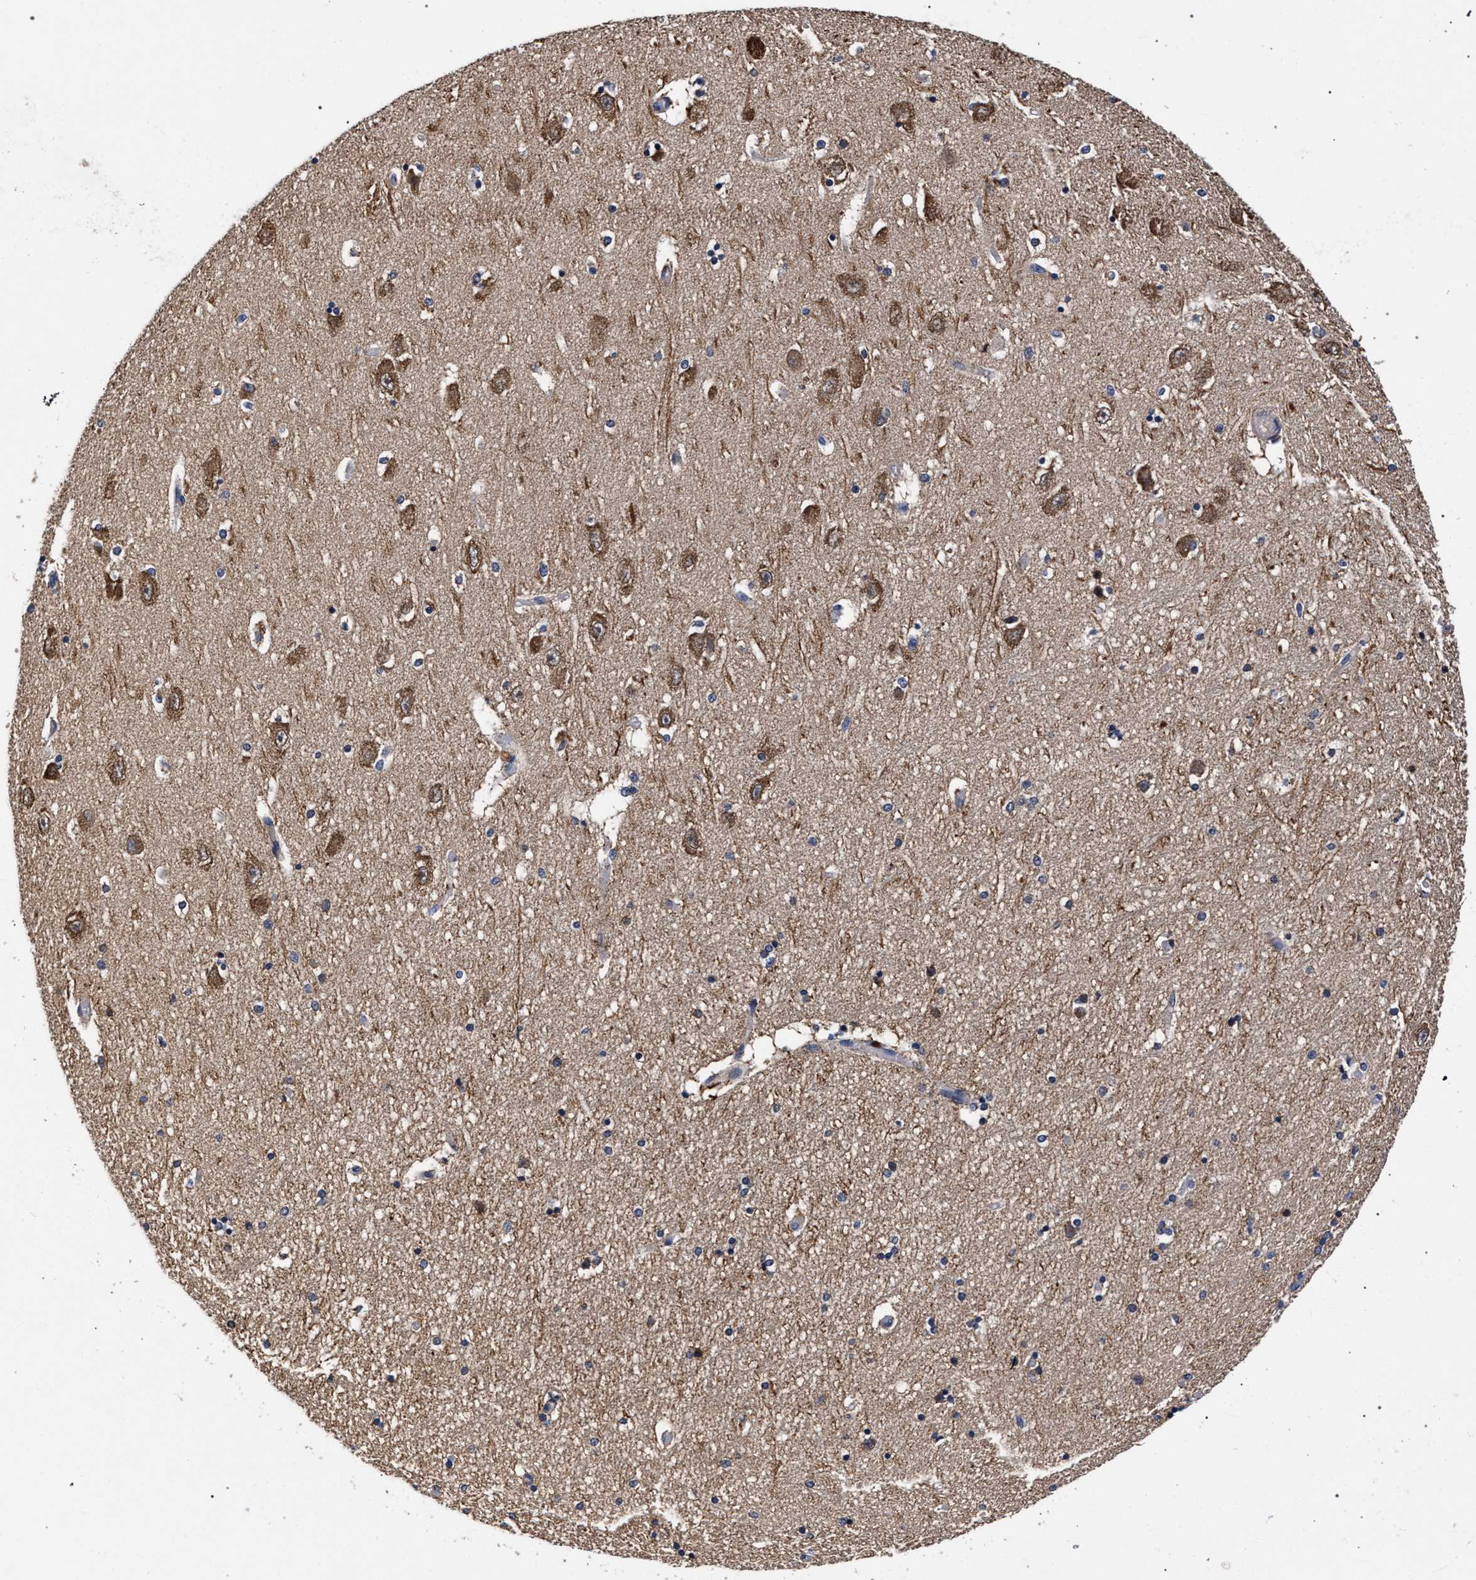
{"staining": {"intensity": "moderate", "quantity": "<25%", "location": "cytoplasmic/membranous"}, "tissue": "hippocampus", "cell_type": "Glial cells", "image_type": "normal", "snomed": [{"axis": "morphology", "description": "Normal tissue, NOS"}, {"axis": "topography", "description": "Hippocampus"}], "caption": "Glial cells exhibit low levels of moderate cytoplasmic/membranous expression in approximately <25% of cells in unremarkable human hippocampus. The protein of interest is shown in brown color, while the nuclei are stained blue.", "gene": "CFAP95", "patient": {"sex": "female", "age": 54}}